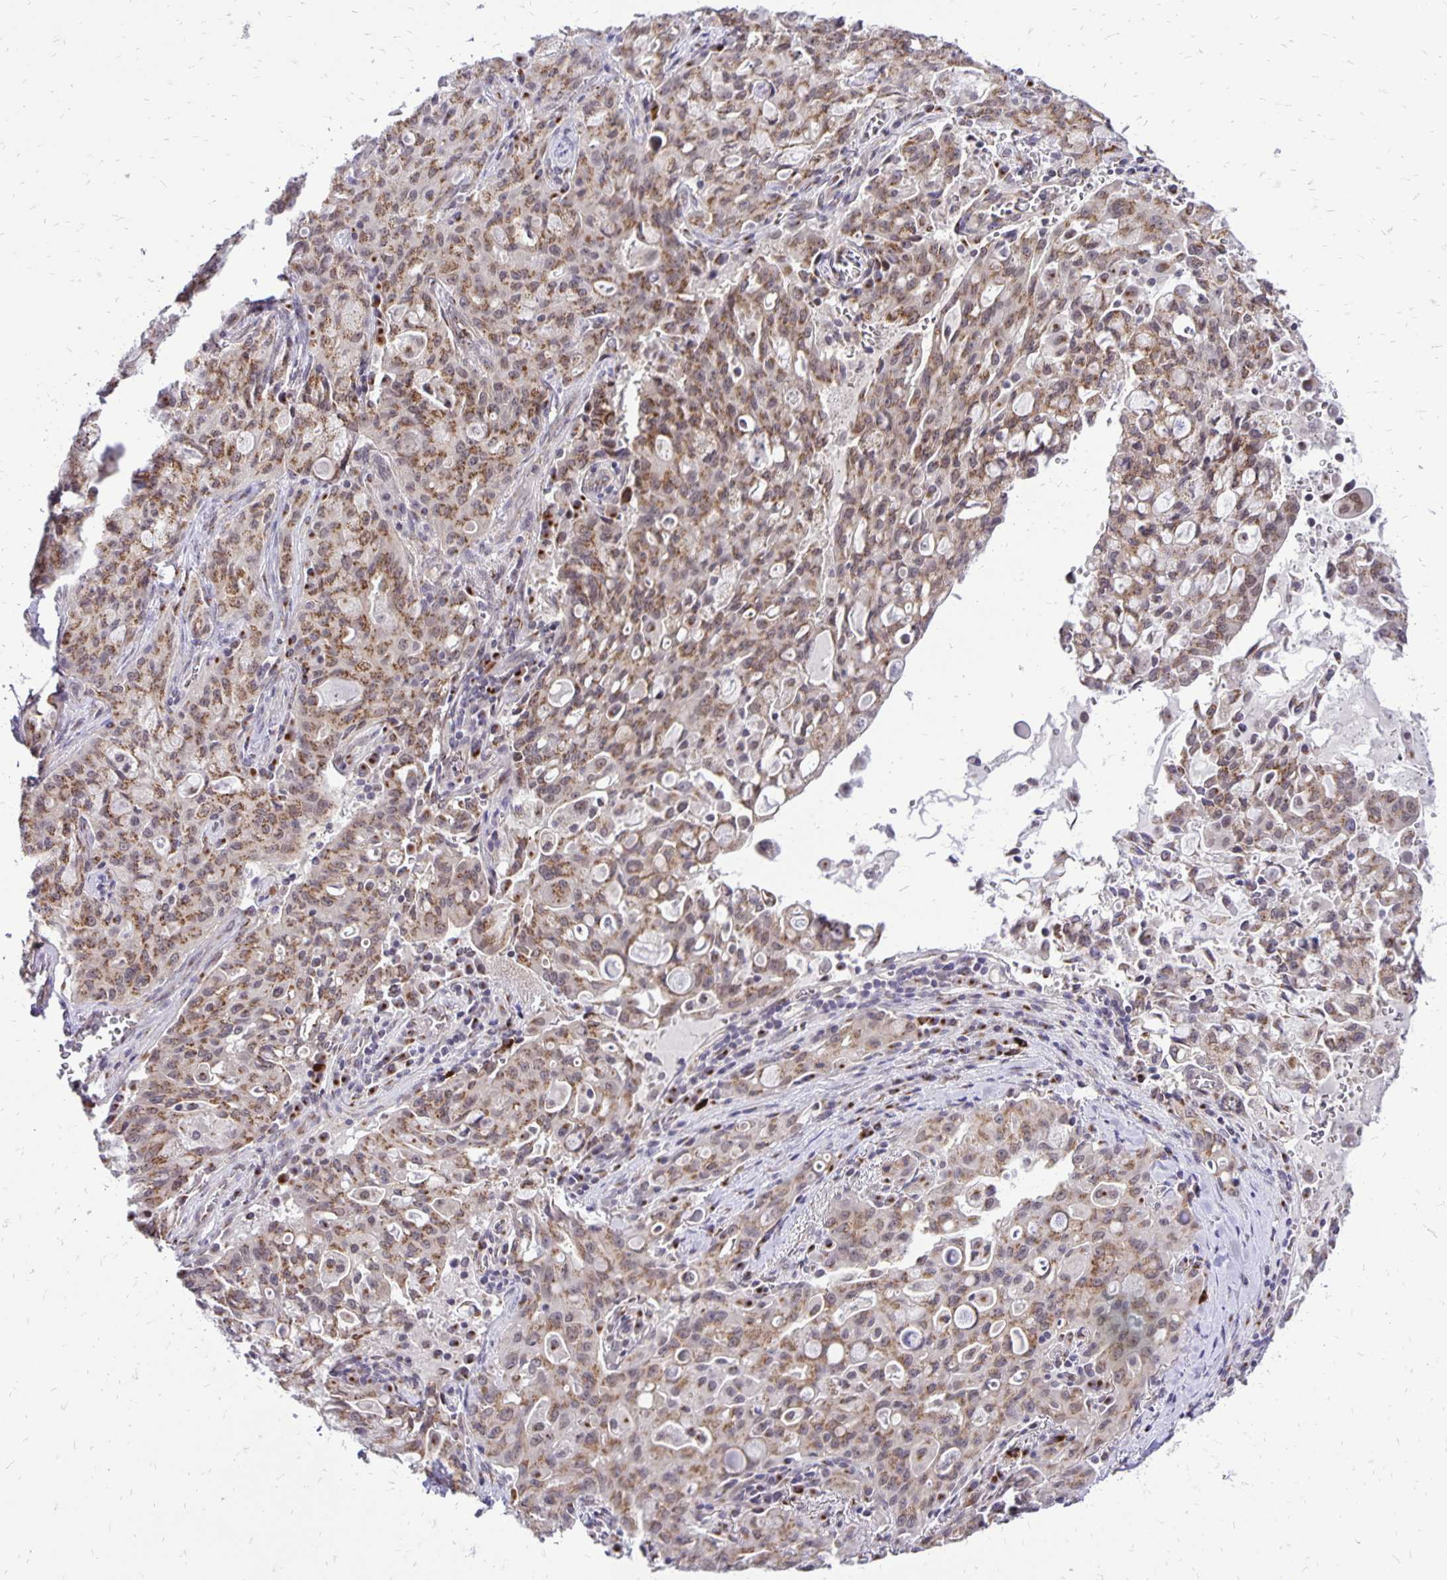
{"staining": {"intensity": "moderate", "quantity": ">75%", "location": "cytoplasmic/membranous"}, "tissue": "lung cancer", "cell_type": "Tumor cells", "image_type": "cancer", "snomed": [{"axis": "morphology", "description": "Adenocarcinoma, NOS"}, {"axis": "topography", "description": "Lung"}], "caption": "Lung cancer was stained to show a protein in brown. There is medium levels of moderate cytoplasmic/membranous expression in approximately >75% of tumor cells.", "gene": "GOLGA5", "patient": {"sex": "female", "age": 44}}